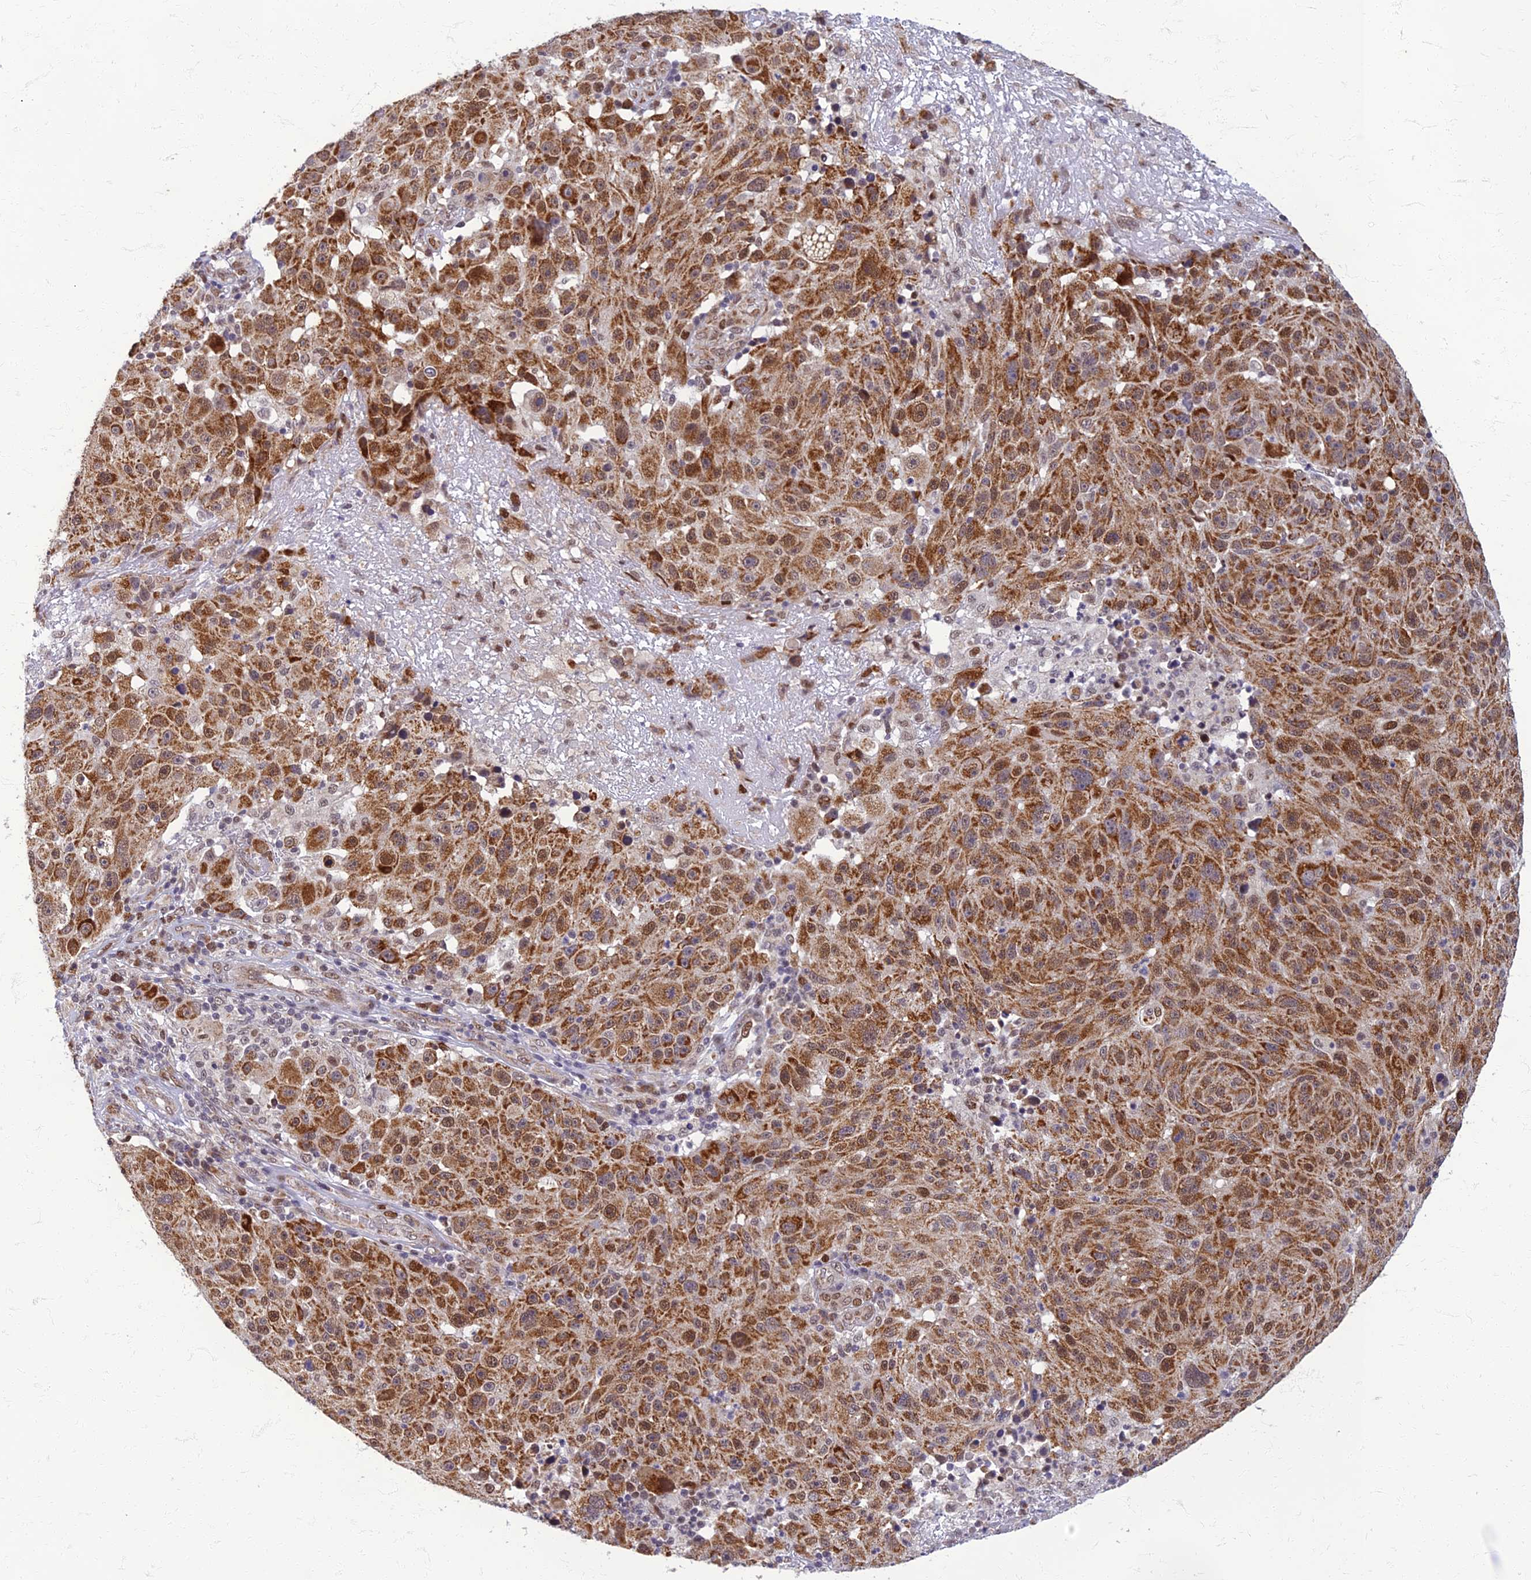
{"staining": {"intensity": "moderate", "quantity": ">75%", "location": "cytoplasmic/membranous,nuclear"}, "tissue": "melanoma", "cell_type": "Tumor cells", "image_type": "cancer", "snomed": [{"axis": "morphology", "description": "Malignant melanoma, NOS"}, {"axis": "topography", "description": "Skin"}], "caption": "IHC histopathology image of neoplastic tissue: human malignant melanoma stained using immunohistochemistry (IHC) exhibits medium levels of moderate protein expression localized specifically in the cytoplasmic/membranous and nuclear of tumor cells, appearing as a cytoplasmic/membranous and nuclear brown color.", "gene": "EARS2", "patient": {"sex": "male", "age": 53}}